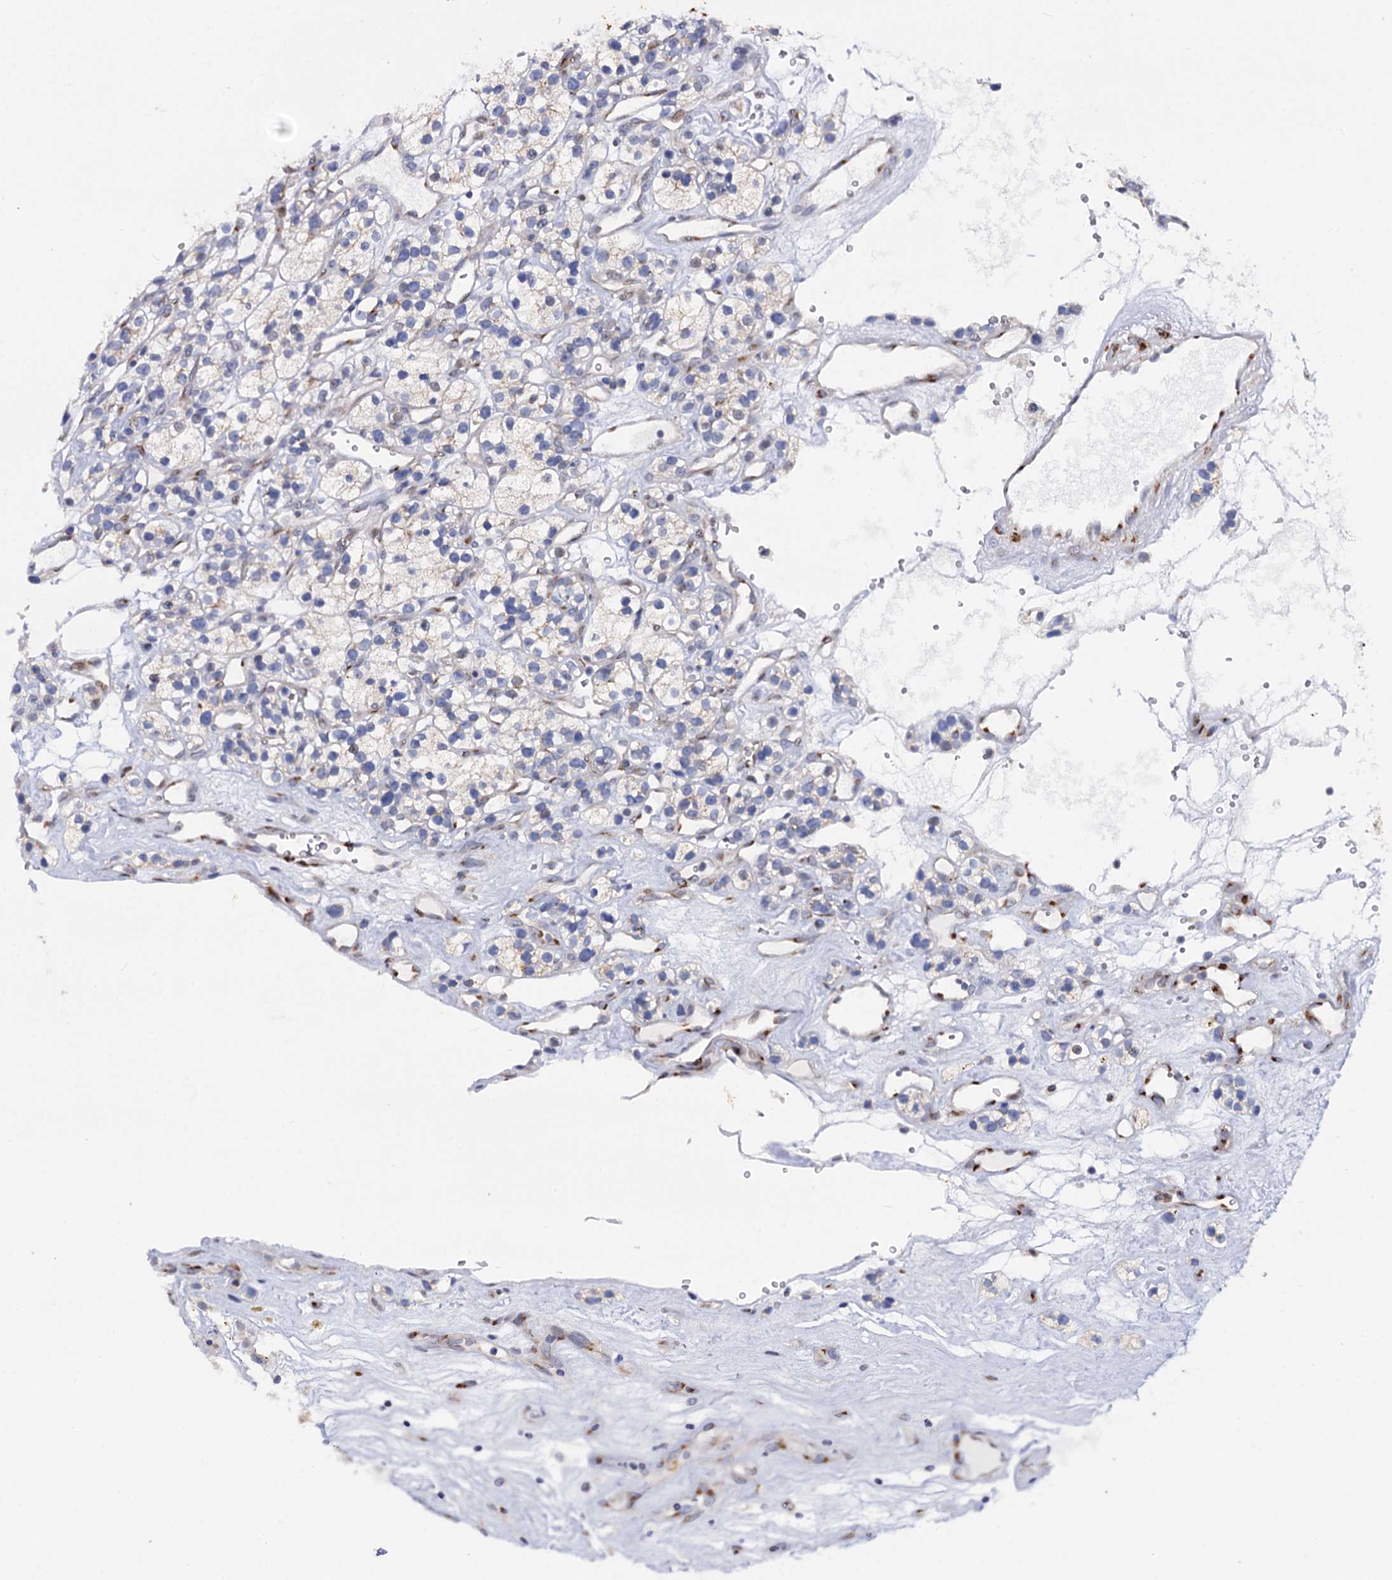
{"staining": {"intensity": "negative", "quantity": "none", "location": "none"}, "tissue": "renal cancer", "cell_type": "Tumor cells", "image_type": "cancer", "snomed": [{"axis": "morphology", "description": "Adenocarcinoma, NOS"}, {"axis": "topography", "description": "Kidney"}], "caption": "DAB (3,3'-diaminobenzidine) immunohistochemical staining of adenocarcinoma (renal) demonstrates no significant positivity in tumor cells.", "gene": "THAP2", "patient": {"sex": "female", "age": 57}}